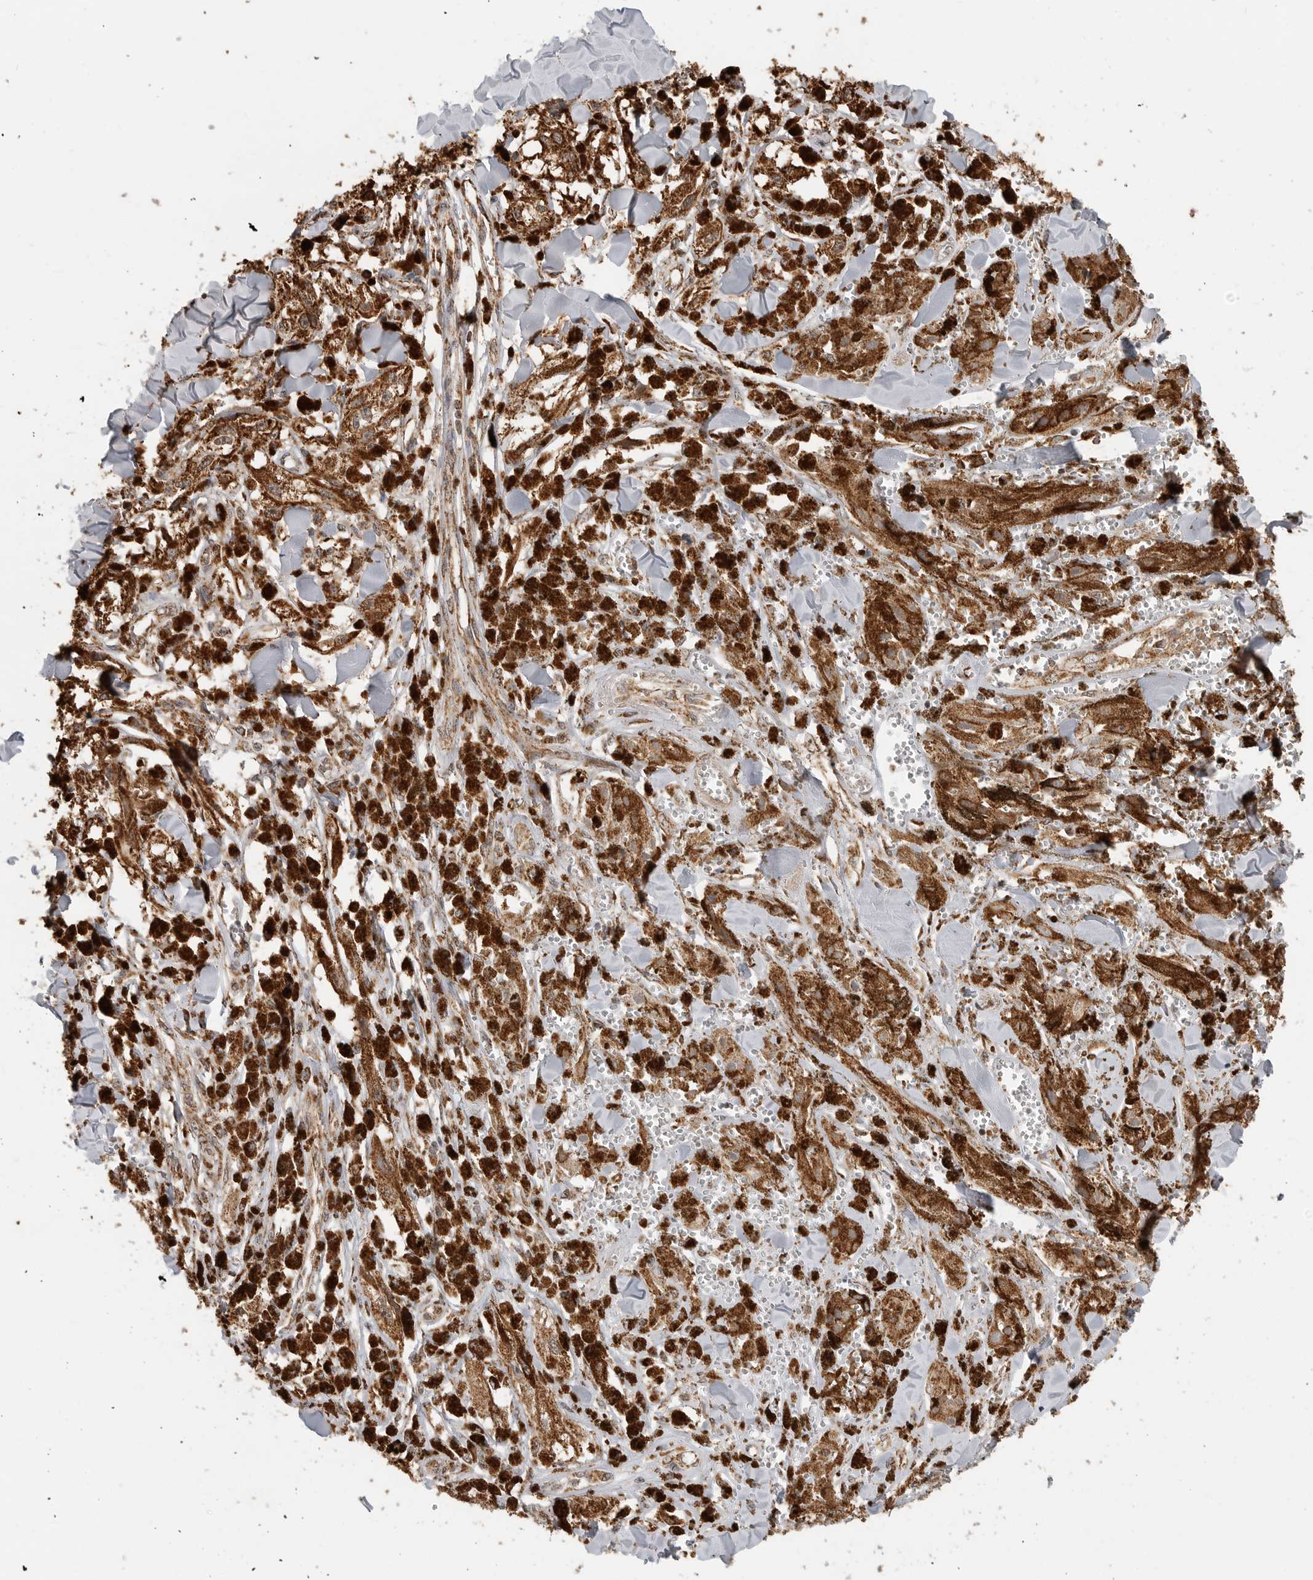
{"staining": {"intensity": "strong", "quantity": ">75%", "location": "cytoplasmic/membranous"}, "tissue": "melanoma", "cell_type": "Tumor cells", "image_type": "cancer", "snomed": [{"axis": "morphology", "description": "Malignant melanoma, NOS"}, {"axis": "topography", "description": "Skin"}], "caption": "Melanoma was stained to show a protein in brown. There is high levels of strong cytoplasmic/membranous positivity in about >75% of tumor cells.", "gene": "GCNT2", "patient": {"sex": "male", "age": 88}}